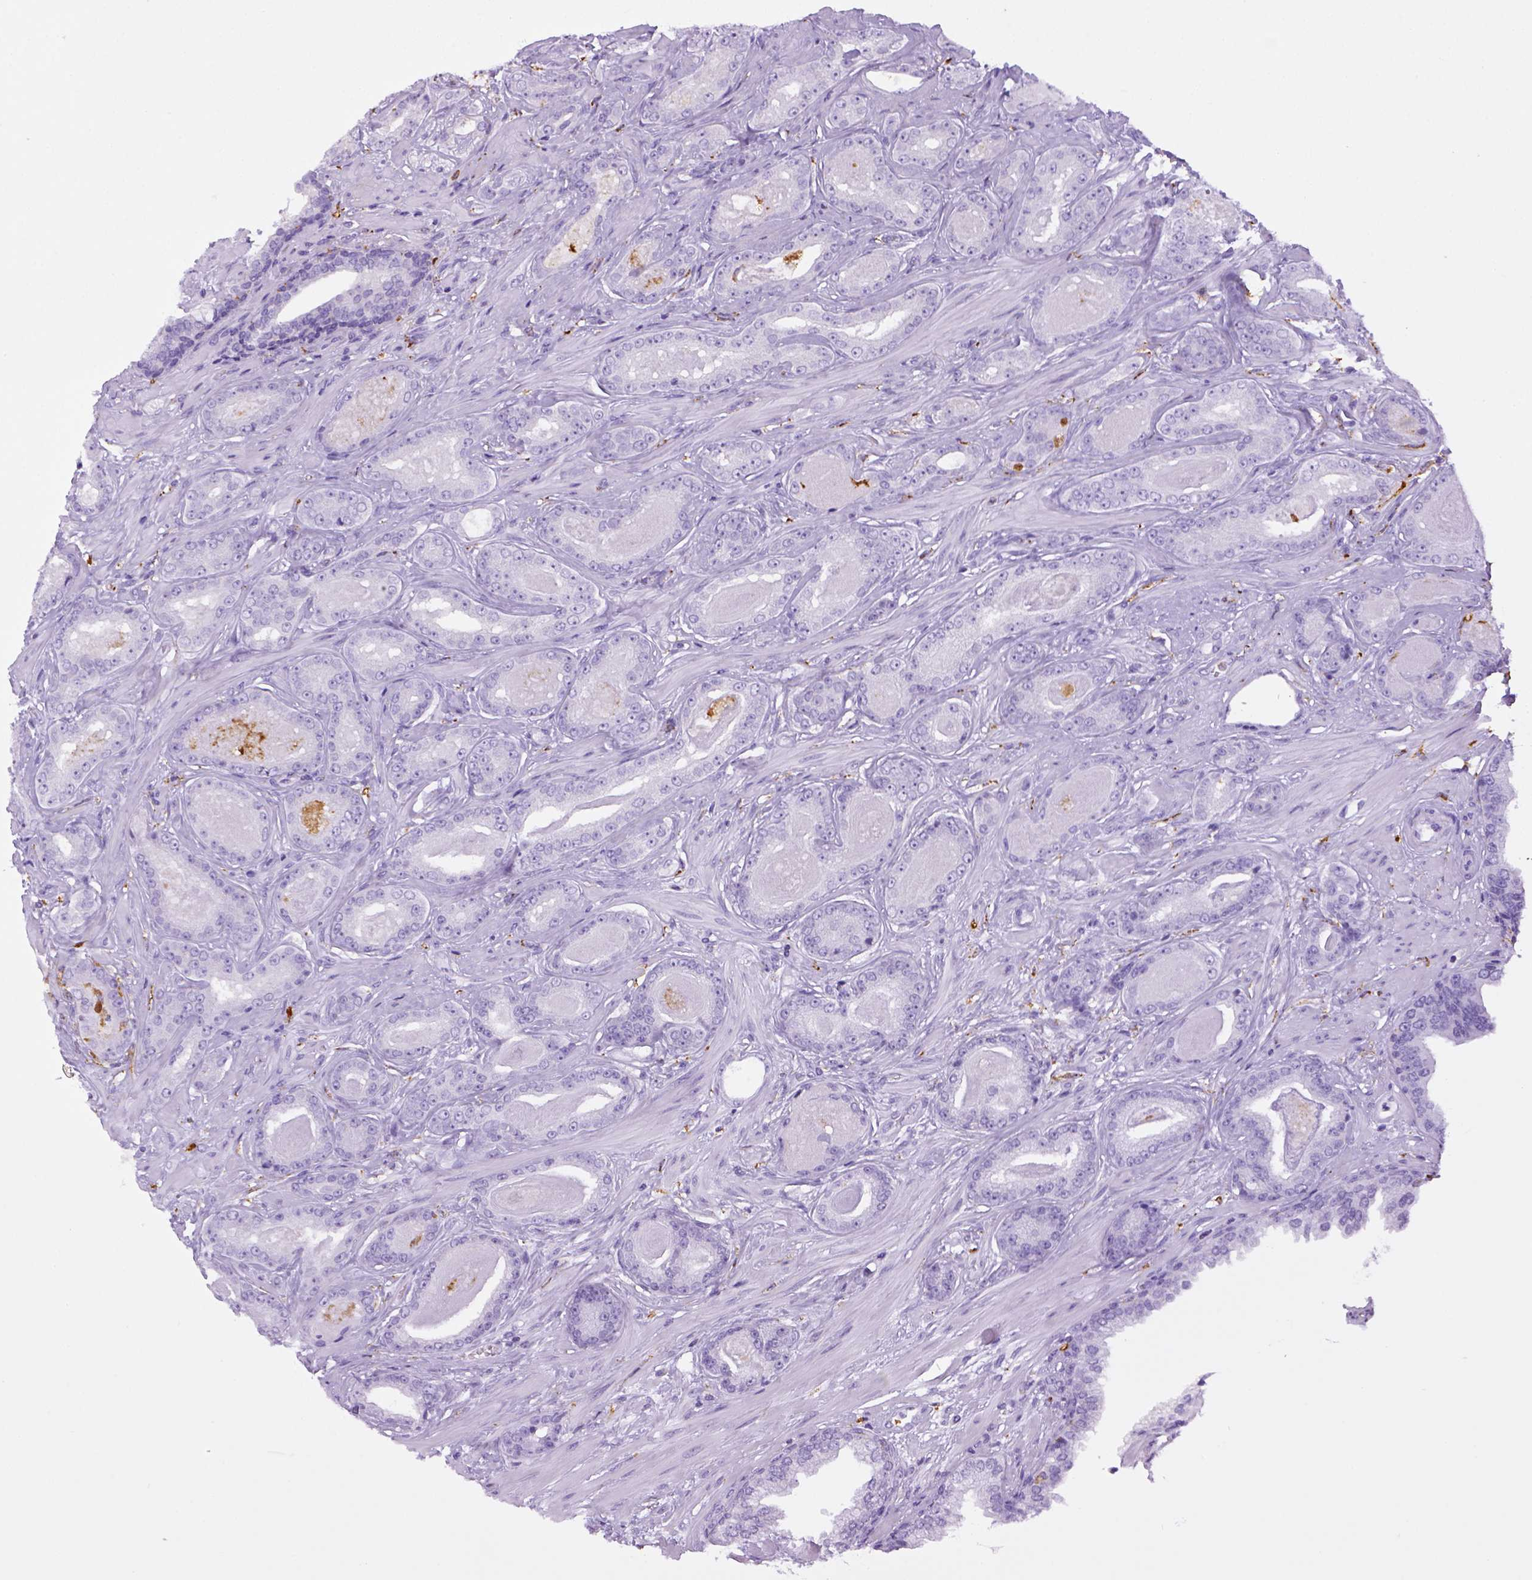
{"staining": {"intensity": "negative", "quantity": "none", "location": "none"}, "tissue": "prostate cancer", "cell_type": "Tumor cells", "image_type": "cancer", "snomed": [{"axis": "morphology", "description": "Adenocarcinoma, Low grade"}, {"axis": "topography", "description": "Prostate"}], "caption": "The micrograph demonstrates no staining of tumor cells in adenocarcinoma (low-grade) (prostate).", "gene": "CD68", "patient": {"sex": "male", "age": 61}}